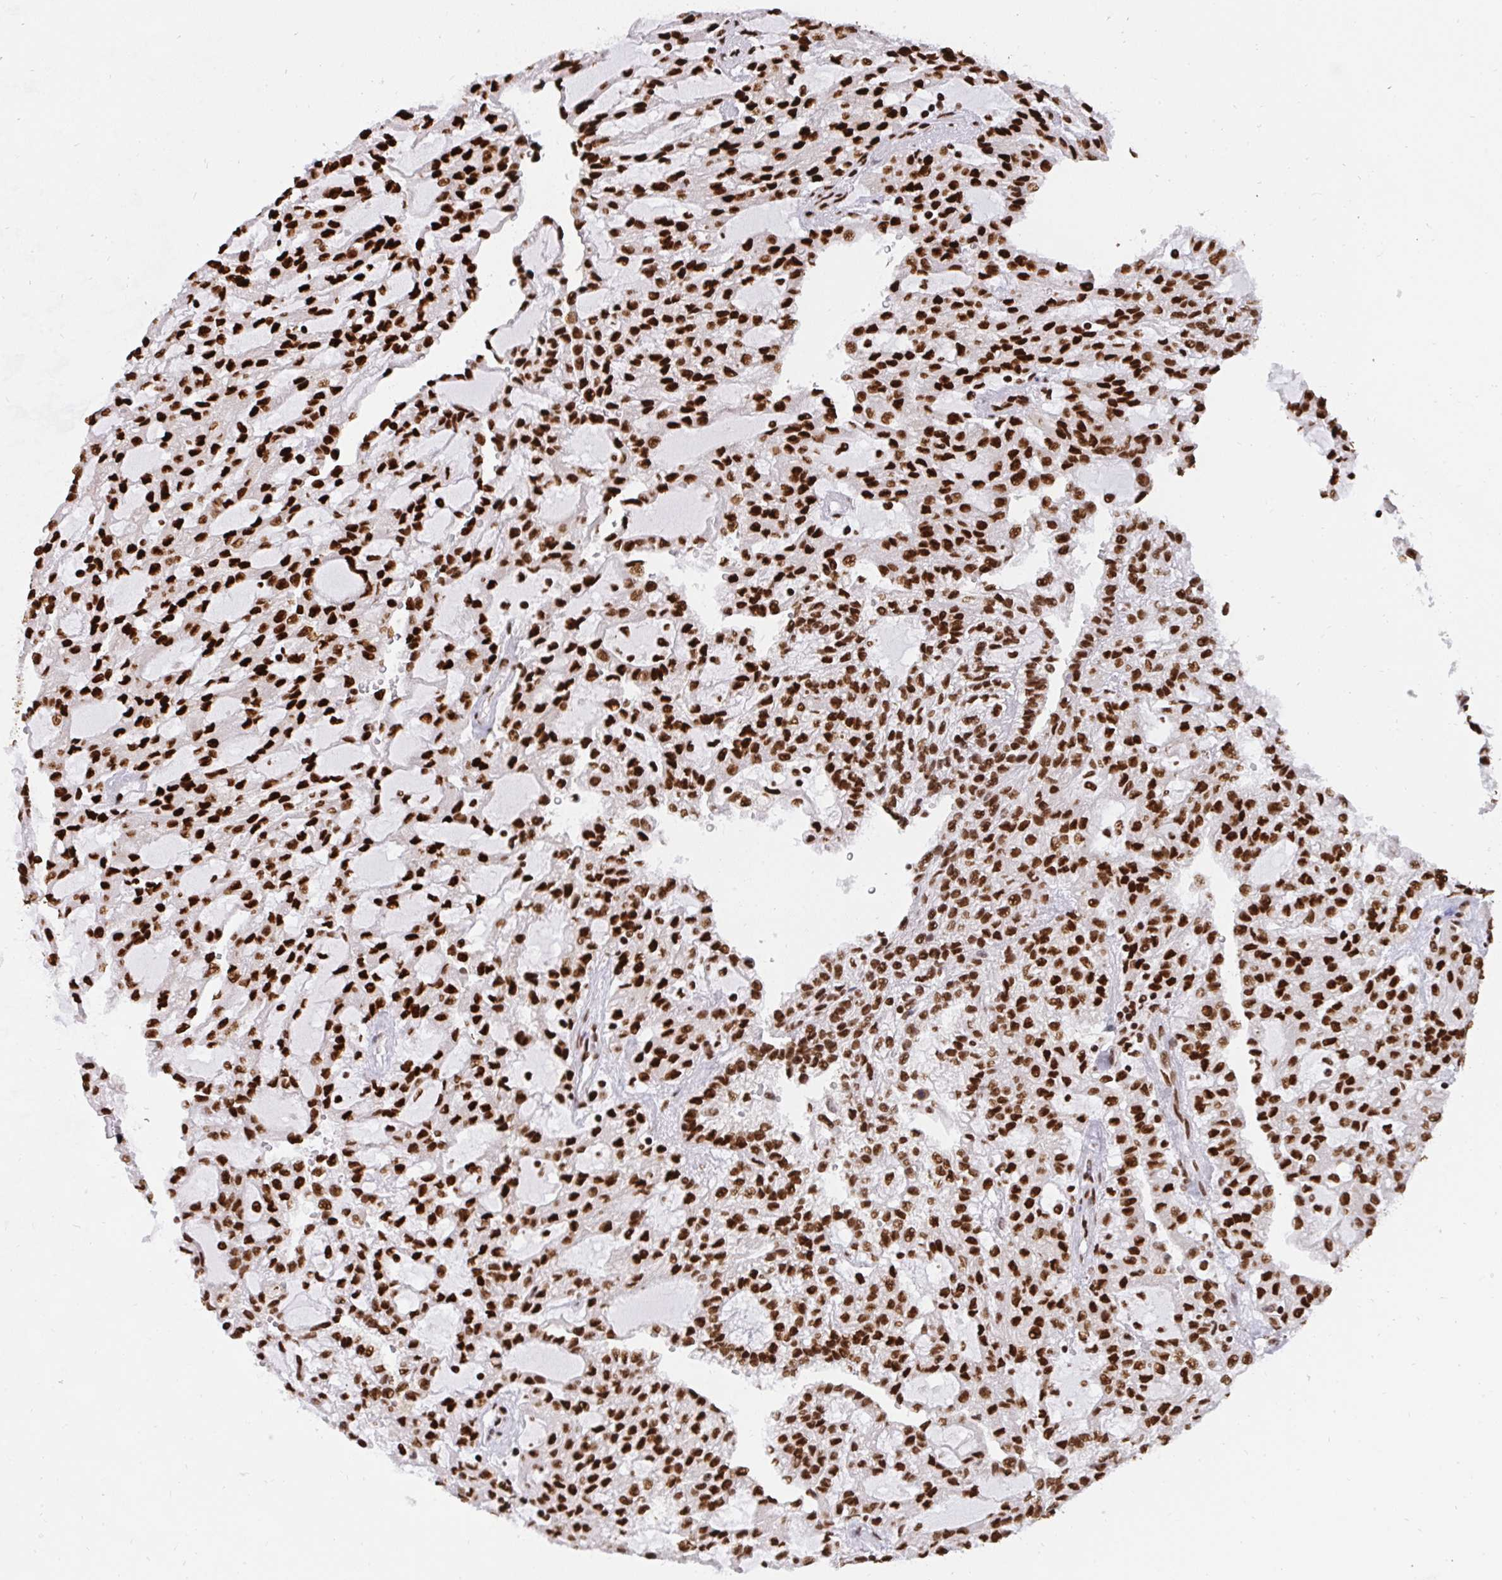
{"staining": {"intensity": "strong", "quantity": ">75%", "location": "nuclear"}, "tissue": "renal cancer", "cell_type": "Tumor cells", "image_type": "cancer", "snomed": [{"axis": "morphology", "description": "Adenocarcinoma, NOS"}, {"axis": "topography", "description": "Kidney"}], "caption": "Immunohistochemistry (IHC) histopathology image of human renal cancer (adenocarcinoma) stained for a protein (brown), which displays high levels of strong nuclear staining in about >75% of tumor cells.", "gene": "HNRNPL", "patient": {"sex": "male", "age": 63}}